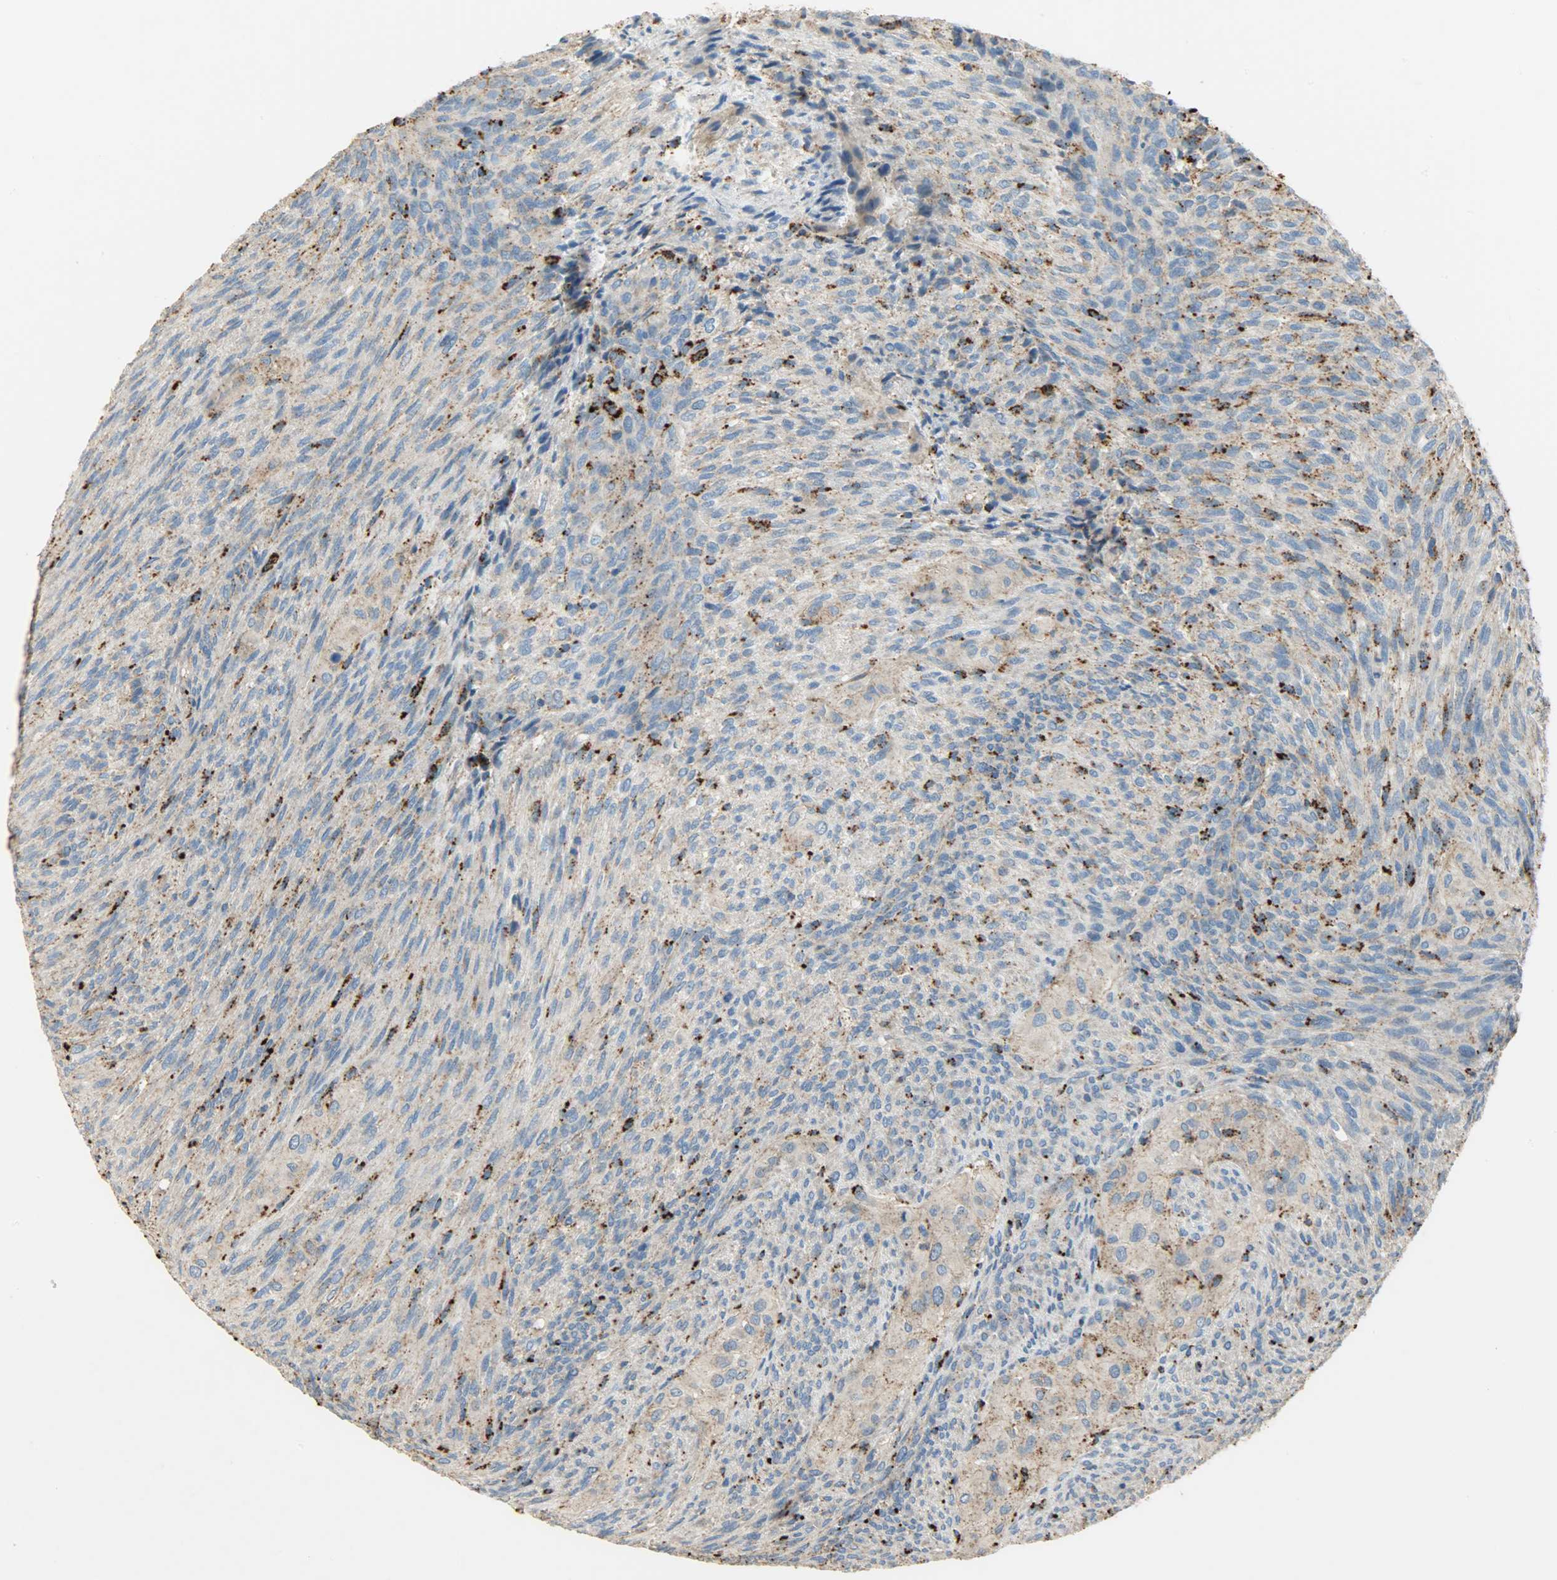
{"staining": {"intensity": "weak", "quantity": ">75%", "location": "cytoplasmic/membranous"}, "tissue": "glioma", "cell_type": "Tumor cells", "image_type": "cancer", "snomed": [{"axis": "morphology", "description": "Glioma, malignant, High grade"}, {"axis": "topography", "description": "Cerebral cortex"}], "caption": "Tumor cells reveal low levels of weak cytoplasmic/membranous positivity in about >75% of cells in human glioma.", "gene": "ASAH1", "patient": {"sex": "female", "age": 55}}